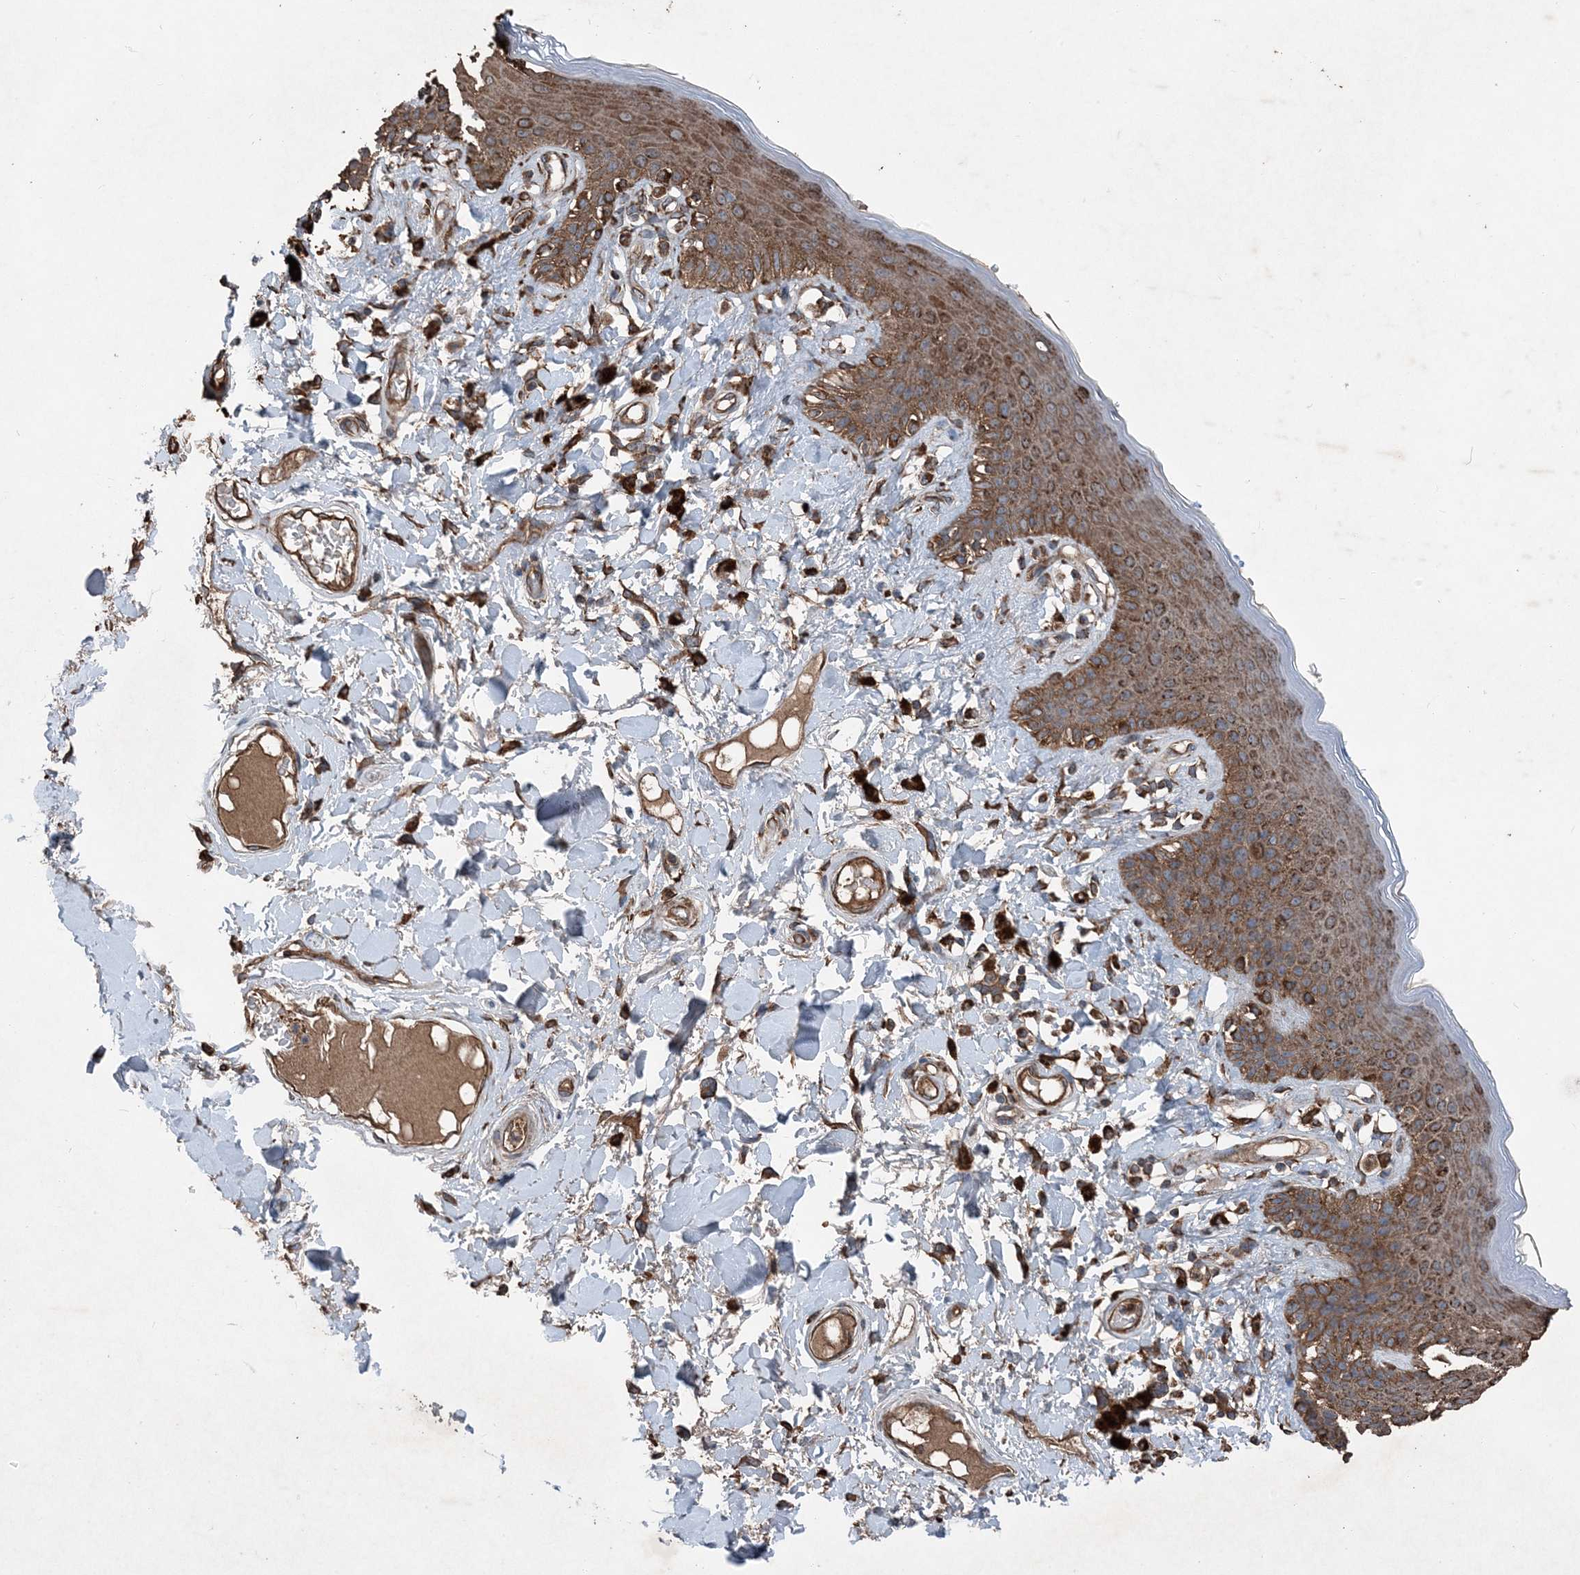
{"staining": {"intensity": "strong", "quantity": ">75%", "location": "cytoplasmic/membranous"}, "tissue": "skin", "cell_type": "Epidermal cells", "image_type": "normal", "snomed": [{"axis": "morphology", "description": "Normal tissue, NOS"}, {"axis": "topography", "description": "Anal"}], "caption": "This micrograph exhibits IHC staining of normal human skin, with high strong cytoplasmic/membranous expression in approximately >75% of epidermal cells.", "gene": "PDIA6", "patient": {"sex": "female", "age": 78}}